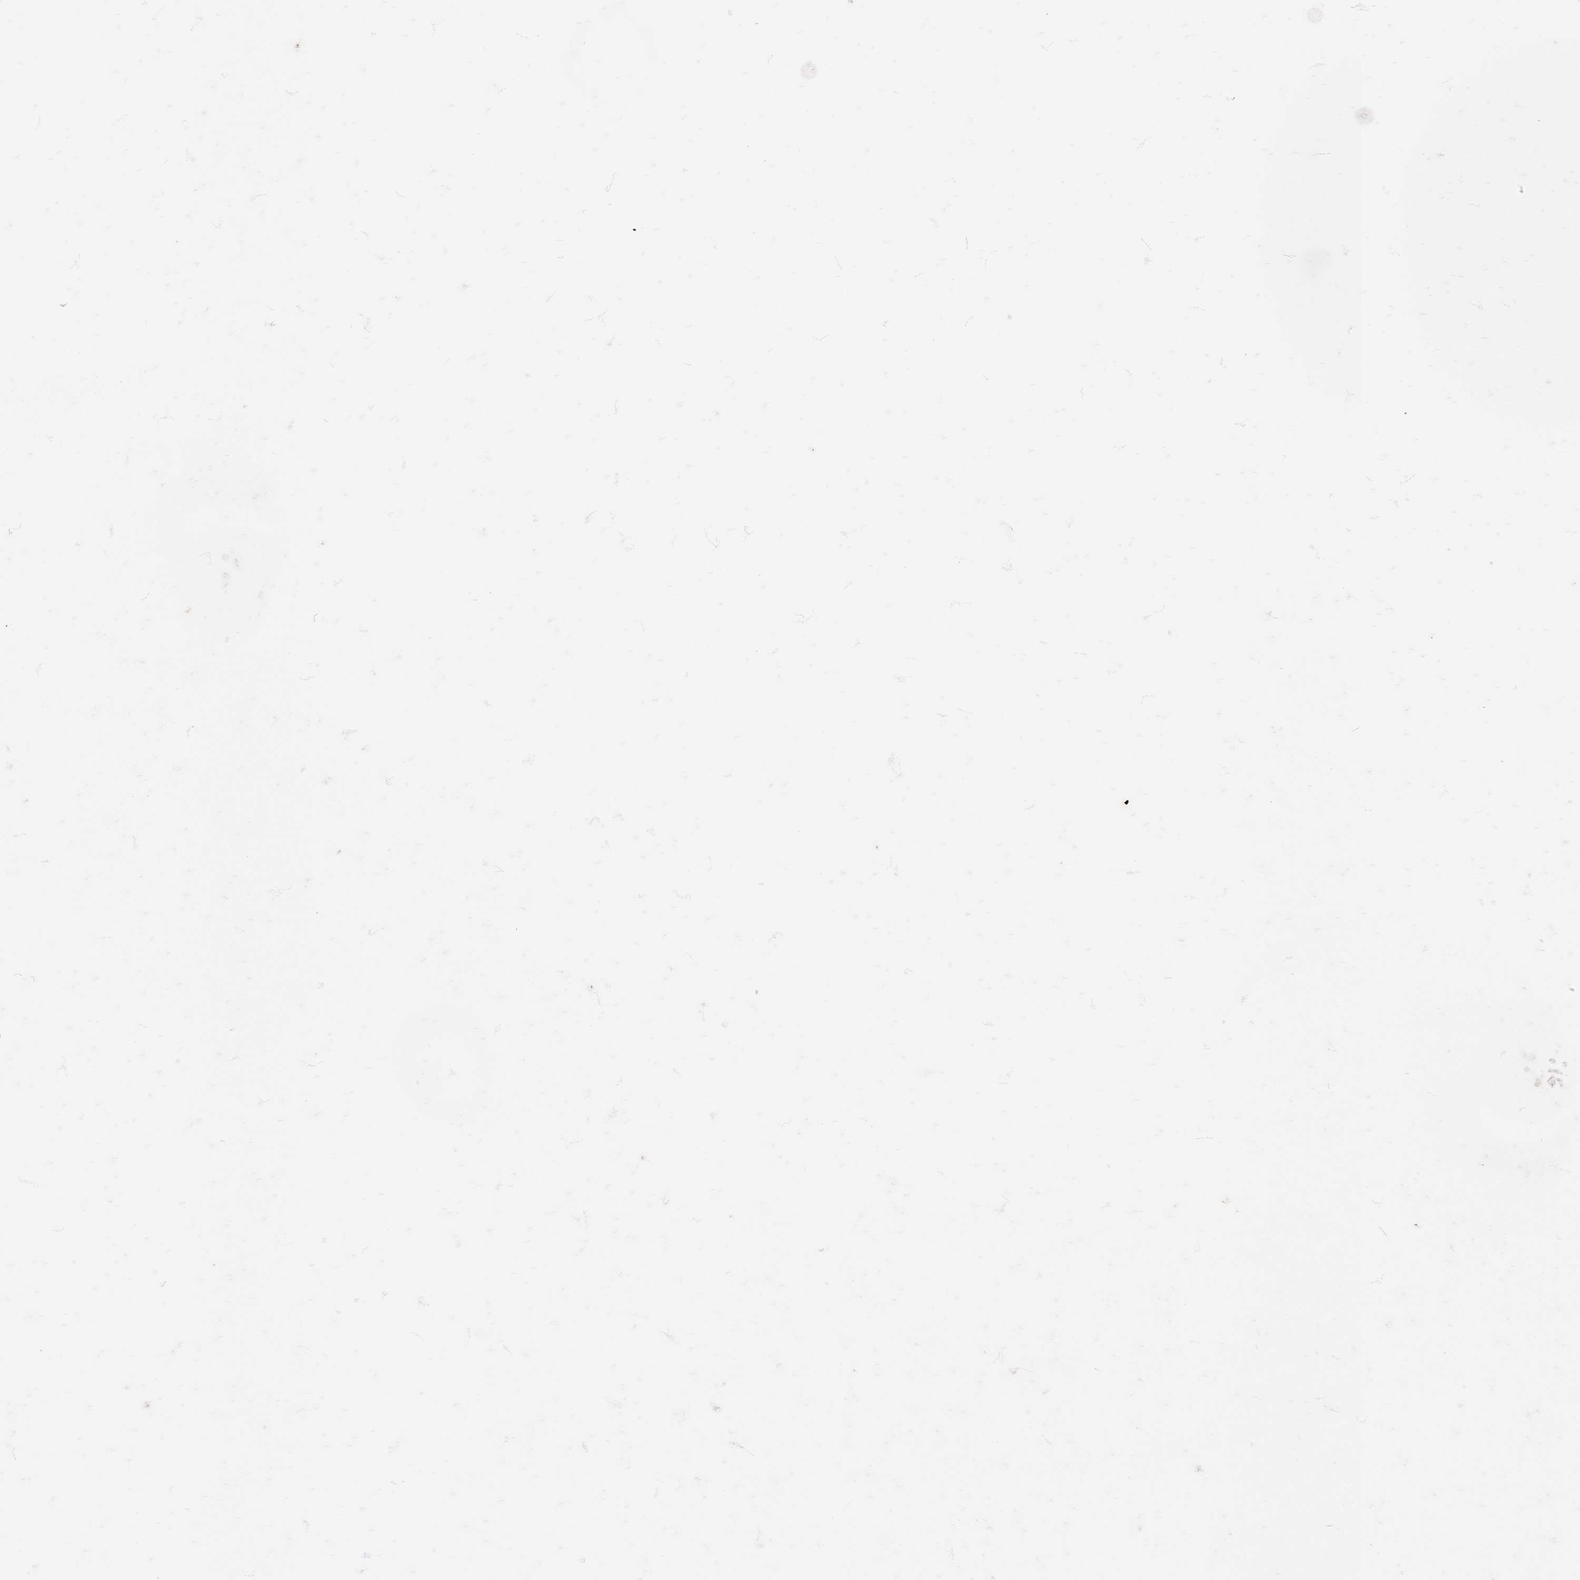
{"staining": {"intensity": "negative", "quantity": "none", "location": "none"}, "tissue": "parathyroid gland", "cell_type": "Glandular cells", "image_type": "normal", "snomed": [{"axis": "morphology", "description": "Normal tissue, NOS"}, {"axis": "topography", "description": "Parathyroid gland"}], "caption": "A high-resolution micrograph shows immunohistochemistry staining of benign parathyroid gland, which displays no significant positivity in glandular cells.", "gene": "SST", "patient": {"sex": "female", "age": 71}}